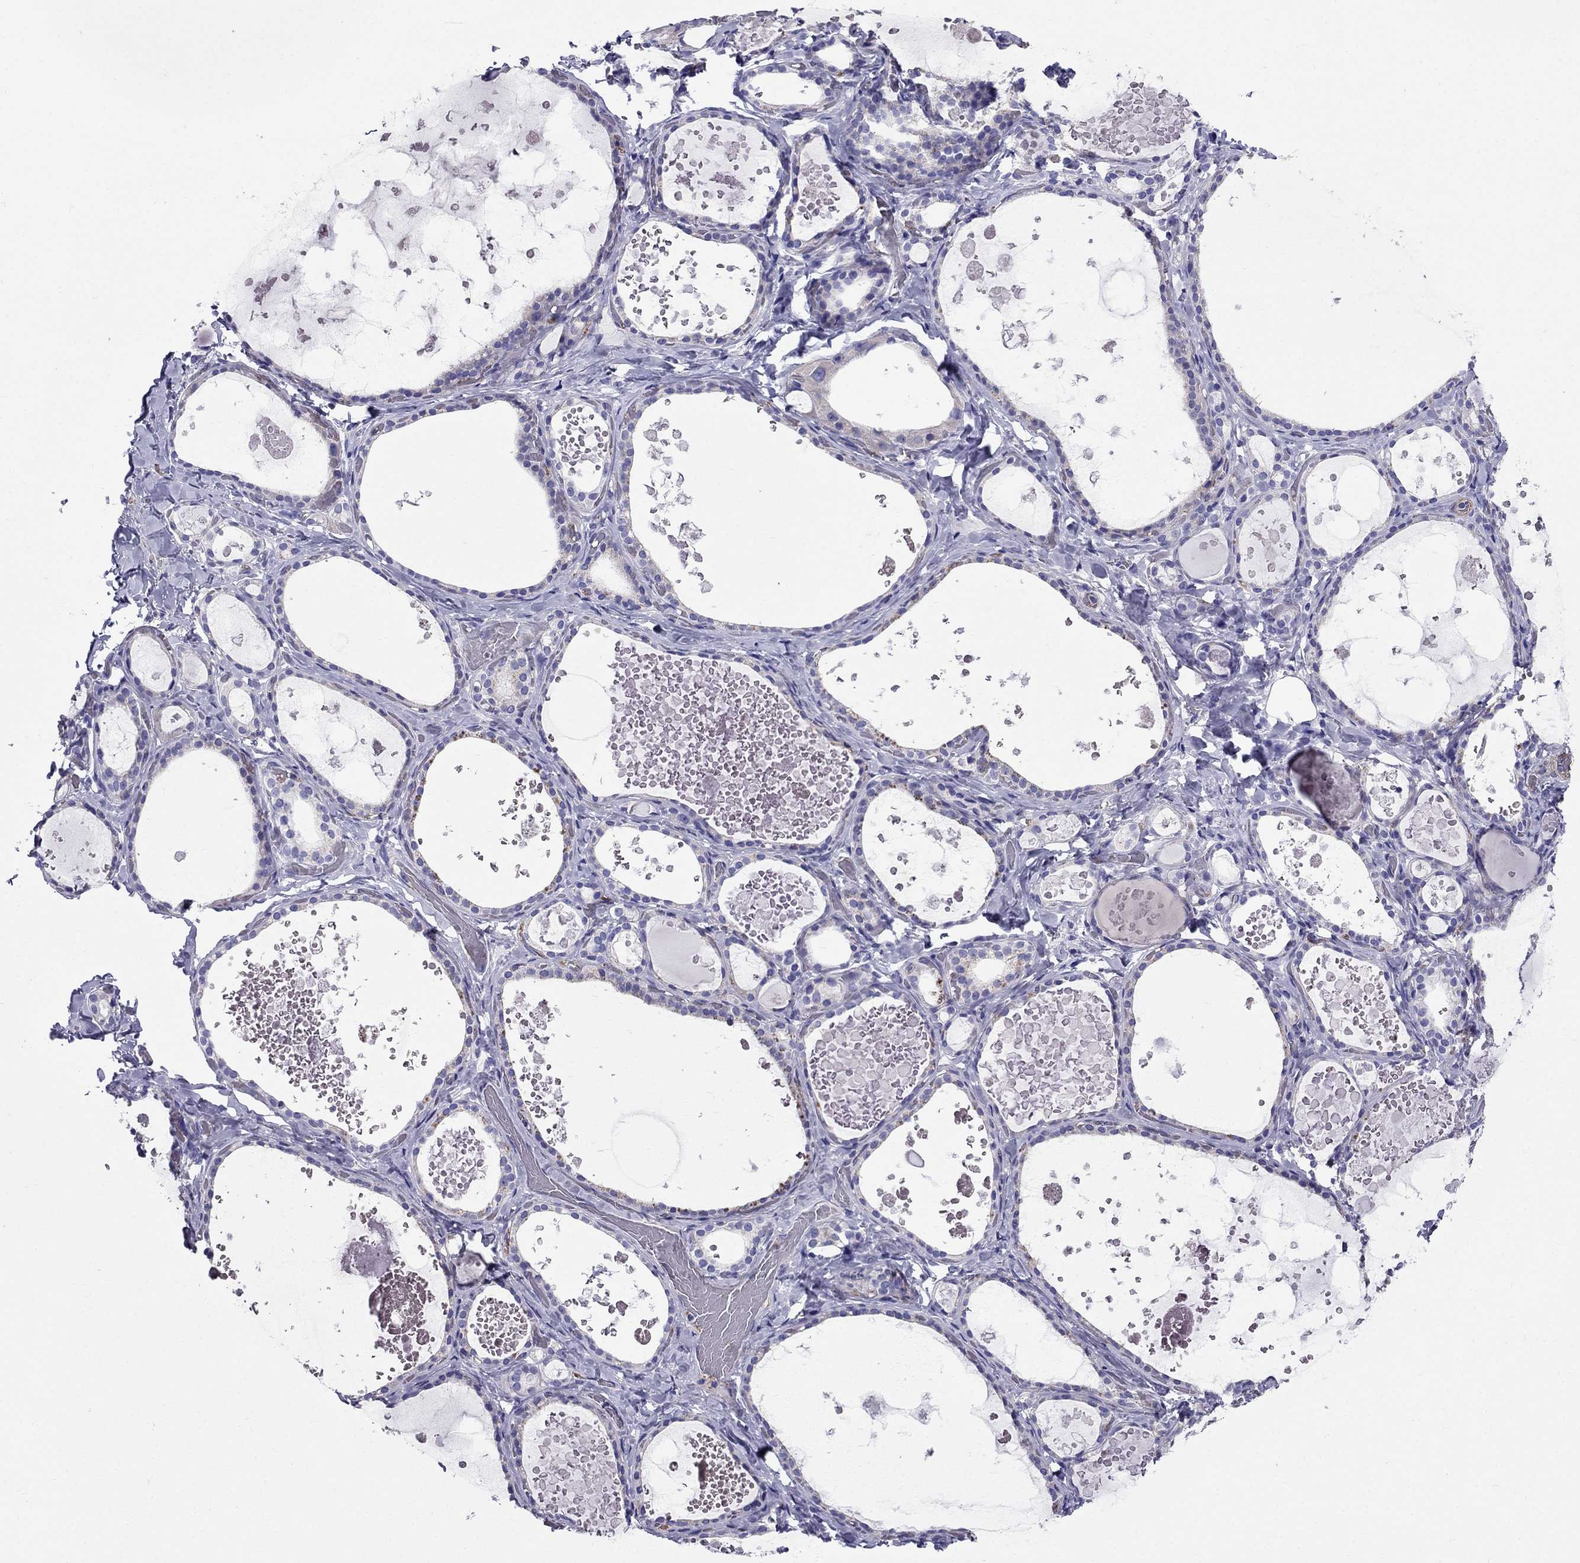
{"staining": {"intensity": "negative", "quantity": "none", "location": "none"}, "tissue": "thyroid gland", "cell_type": "Glandular cells", "image_type": "normal", "snomed": [{"axis": "morphology", "description": "Normal tissue, NOS"}, {"axis": "topography", "description": "Thyroid gland"}], "caption": "Micrograph shows no significant protein expression in glandular cells of unremarkable thyroid gland. Nuclei are stained in blue.", "gene": "GPR50", "patient": {"sex": "female", "age": 56}}